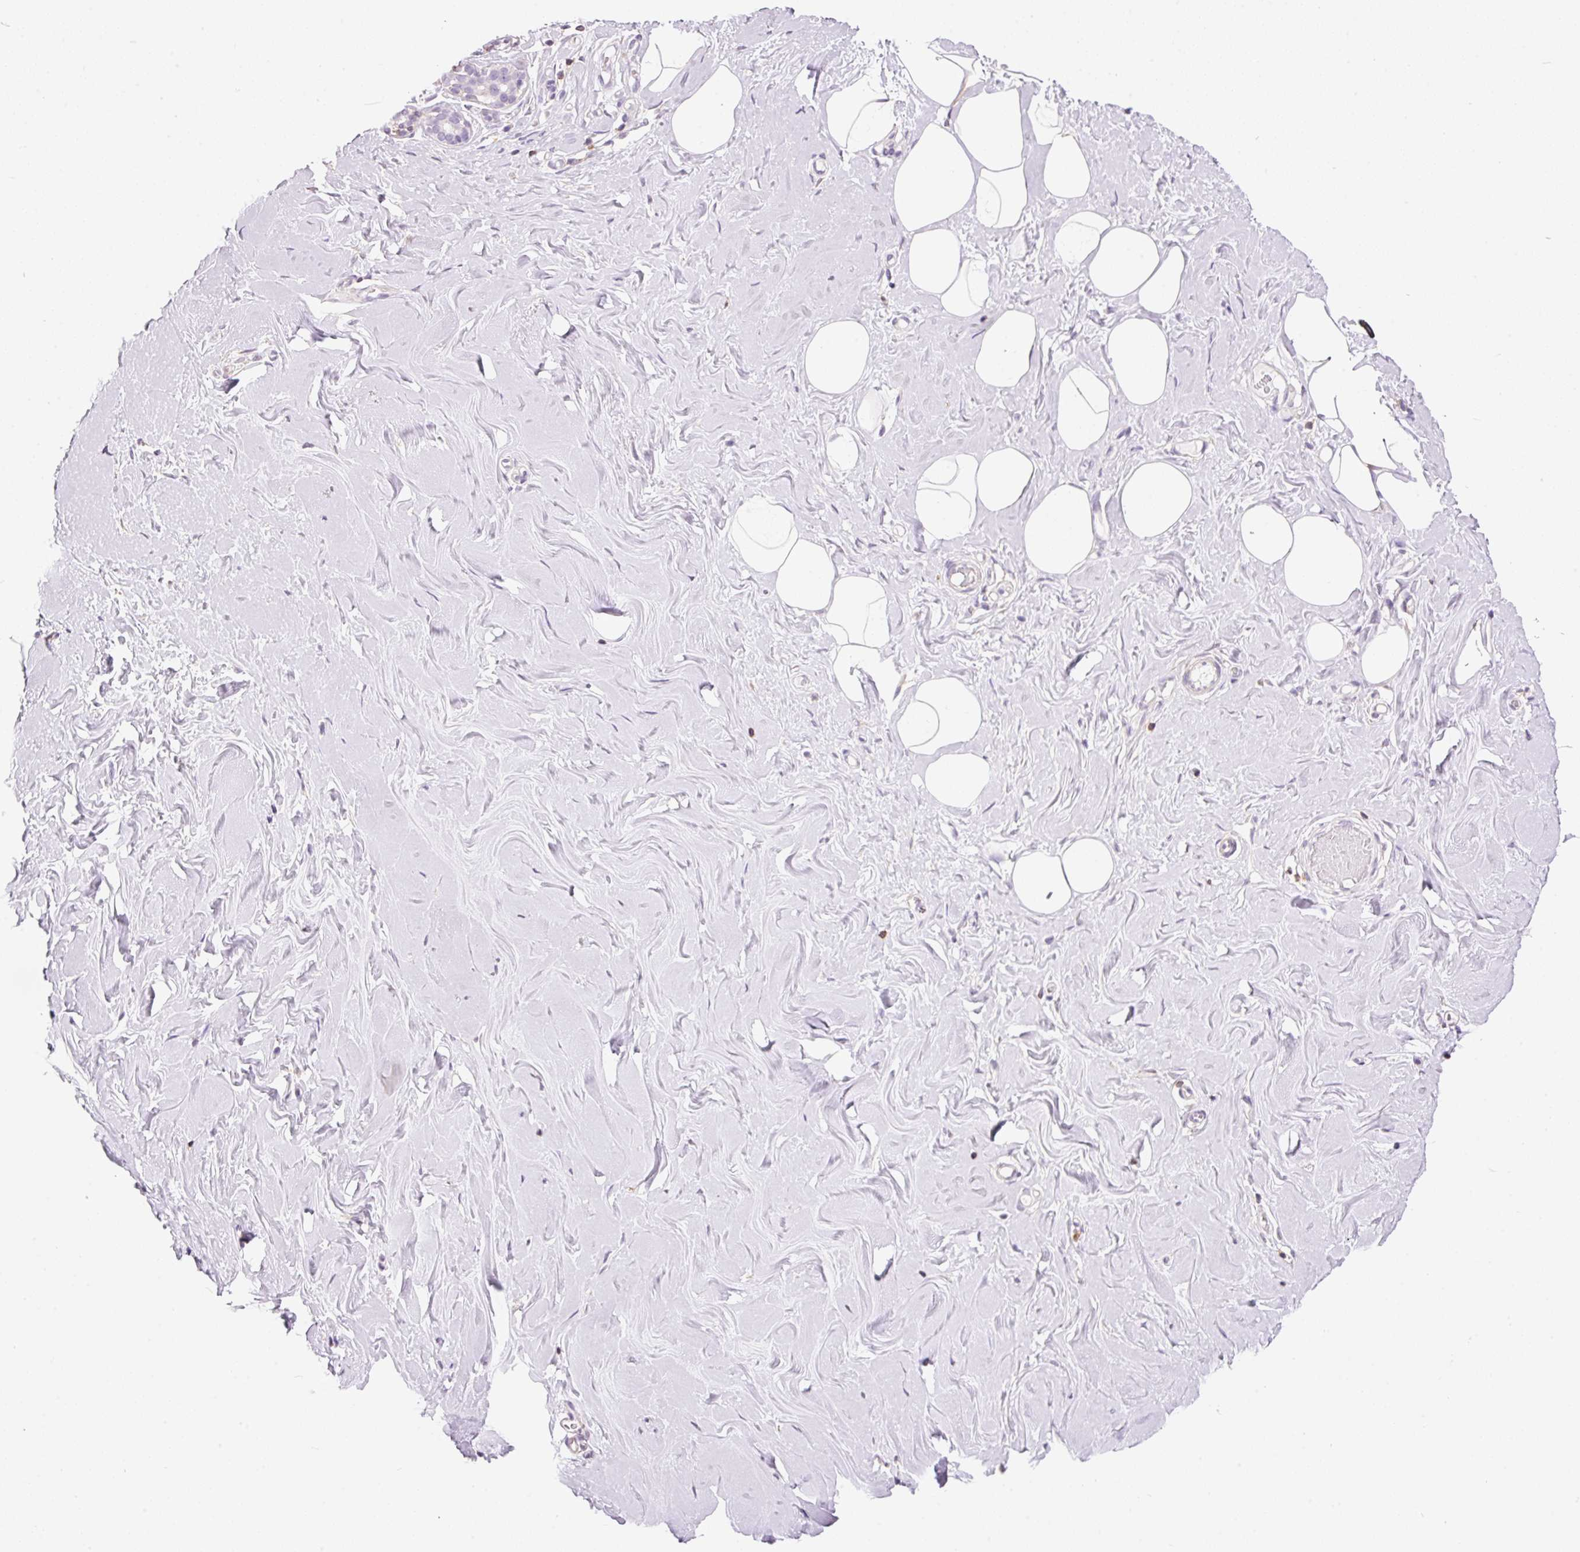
{"staining": {"intensity": "negative", "quantity": "none", "location": "none"}, "tissue": "breast", "cell_type": "Adipocytes", "image_type": "normal", "snomed": [{"axis": "morphology", "description": "Normal tissue, NOS"}, {"axis": "topography", "description": "Breast"}], "caption": "Immunohistochemistry (IHC) photomicrograph of normal breast: human breast stained with DAB (3,3'-diaminobenzidine) displays no significant protein expression in adipocytes. The staining was performed using DAB (3,3'-diaminobenzidine) to visualize the protein expression in brown, while the nuclei were stained in blue with hematoxylin (Magnification: 20x).", "gene": "DOK6", "patient": {"sex": "female", "age": 27}}